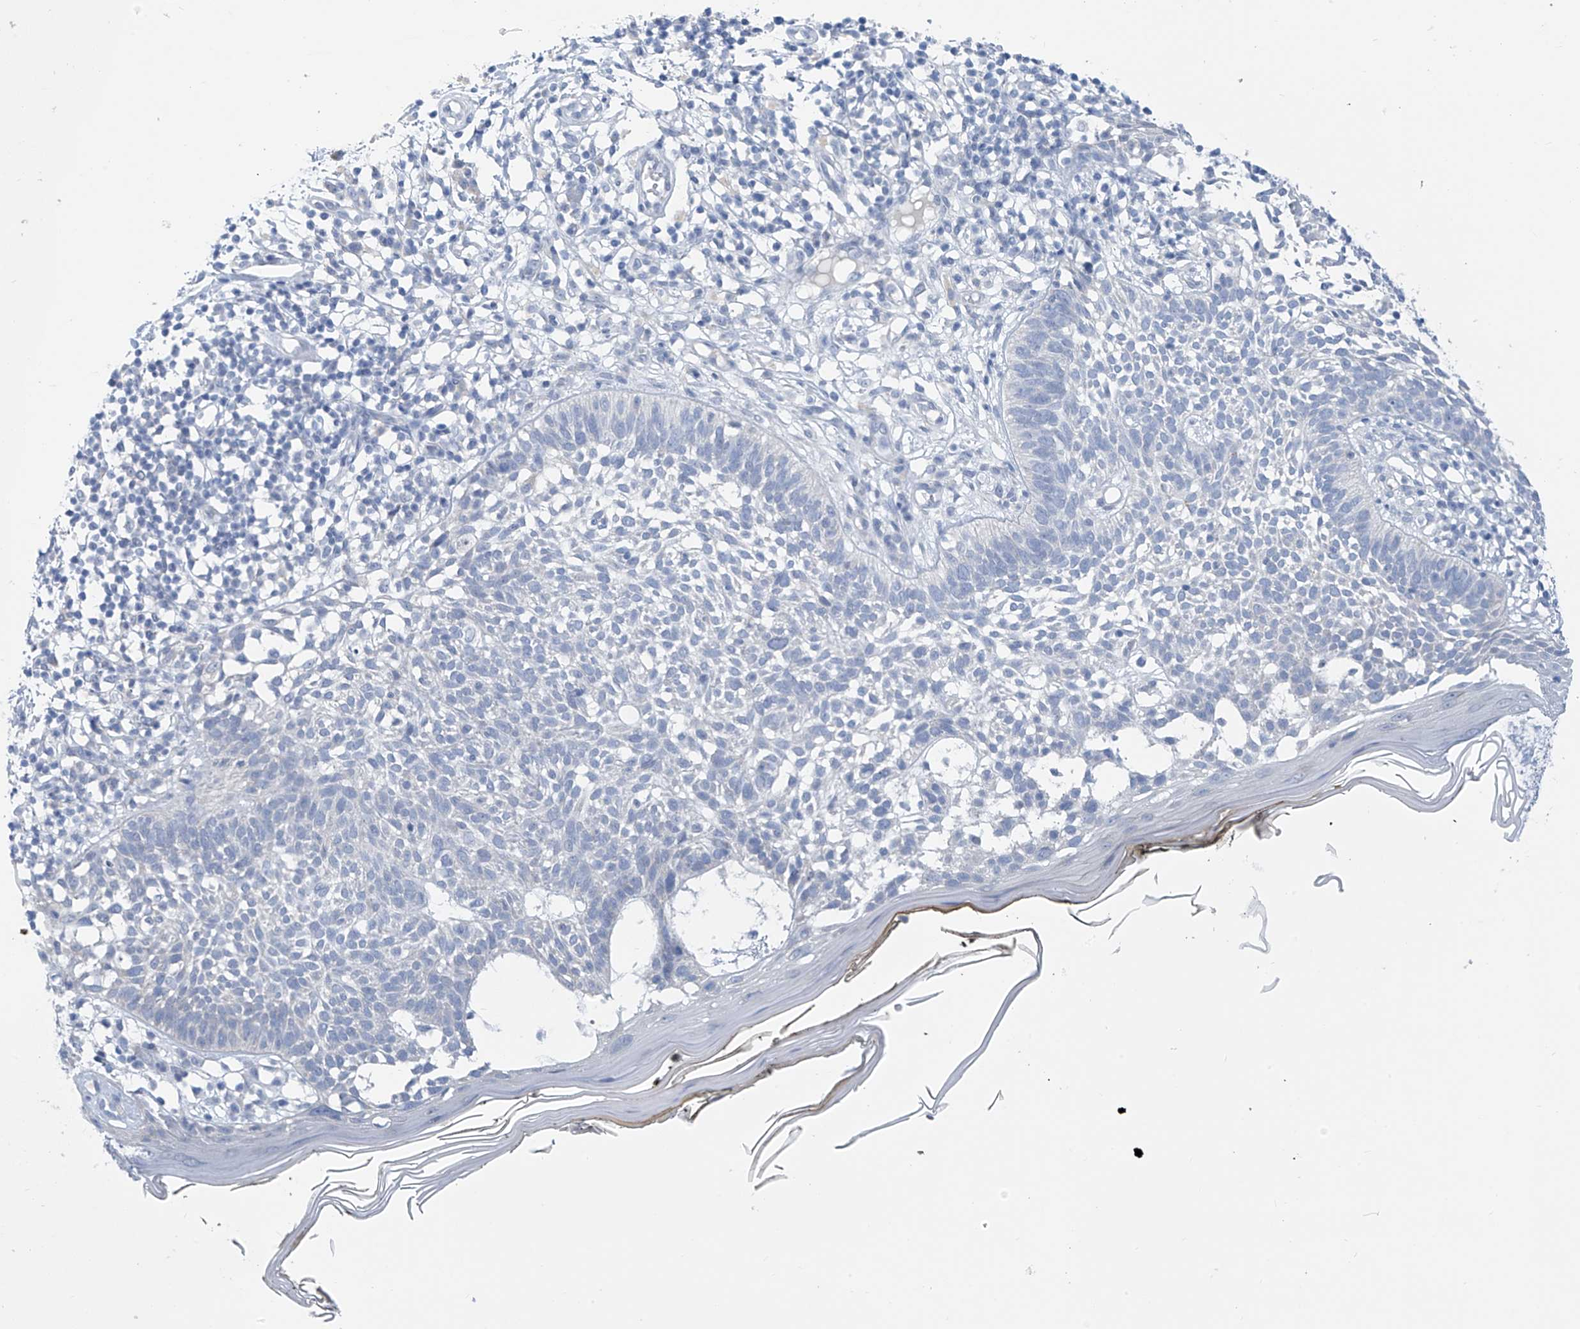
{"staining": {"intensity": "negative", "quantity": "none", "location": "none"}, "tissue": "skin cancer", "cell_type": "Tumor cells", "image_type": "cancer", "snomed": [{"axis": "morphology", "description": "Basal cell carcinoma"}, {"axis": "topography", "description": "Skin"}], "caption": "Tumor cells show no significant protein staining in skin cancer (basal cell carcinoma).", "gene": "CYP4V2", "patient": {"sex": "female", "age": 64}}